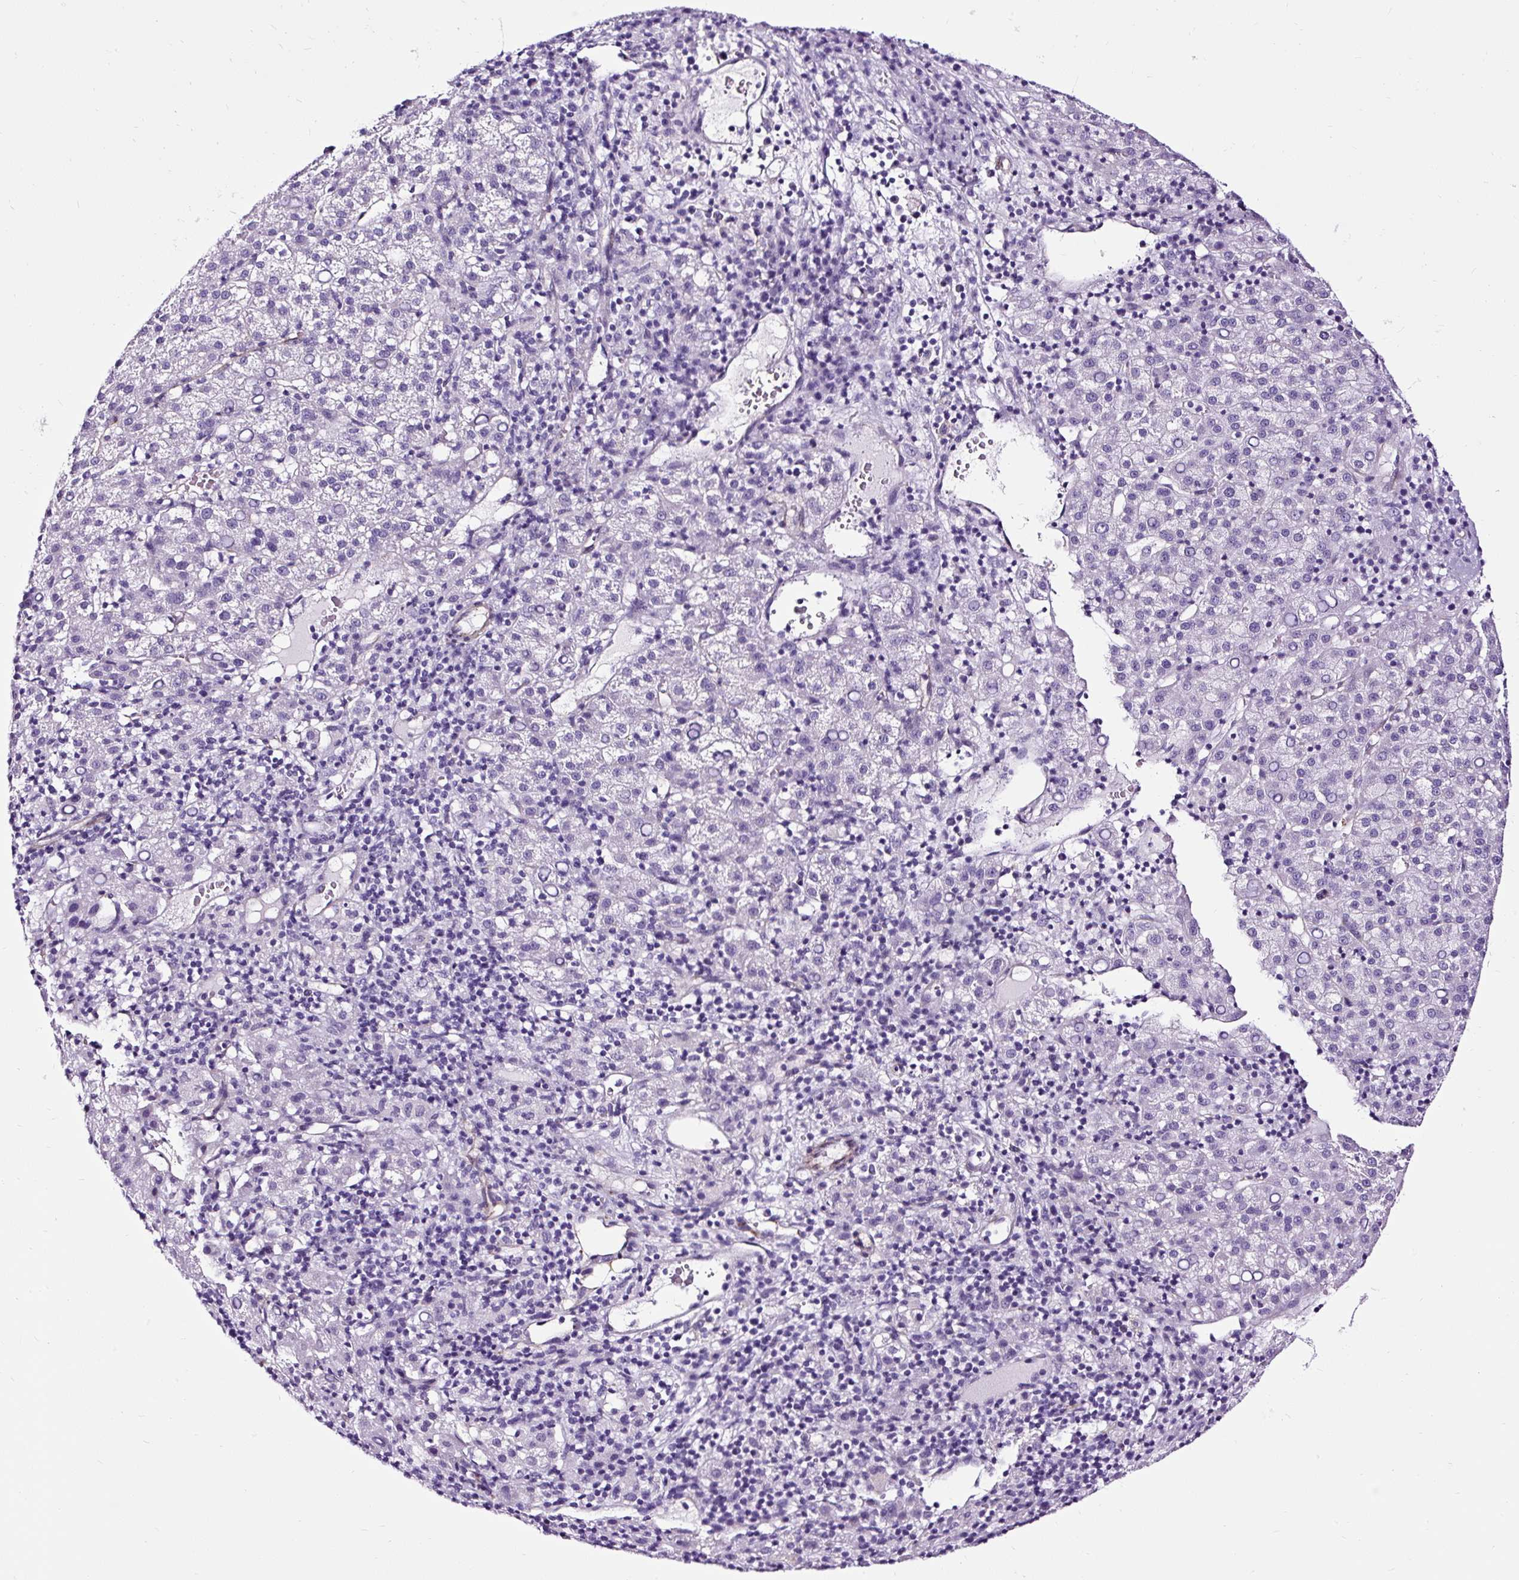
{"staining": {"intensity": "negative", "quantity": "none", "location": "none"}, "tissue": "liver cancer", "cell_type": "Tumor cells", "image_type": "cancer", "snomed": [{"axis": "morphology", "description": "Carcinoma, Hepatocellular, NOS"}, {"axis": "topography", "description": "Liver"}], "caption": "Histopathology image shows no protein staining in tumor cells of liver cancer tissue. (Brightfield microscopy of DAB (3,3'-diaminobenzidine) immunohistochemistry (IHC) at high magnification).", "gene": "SLC7A8", "patient": {"sex": "female", "age": 58}}